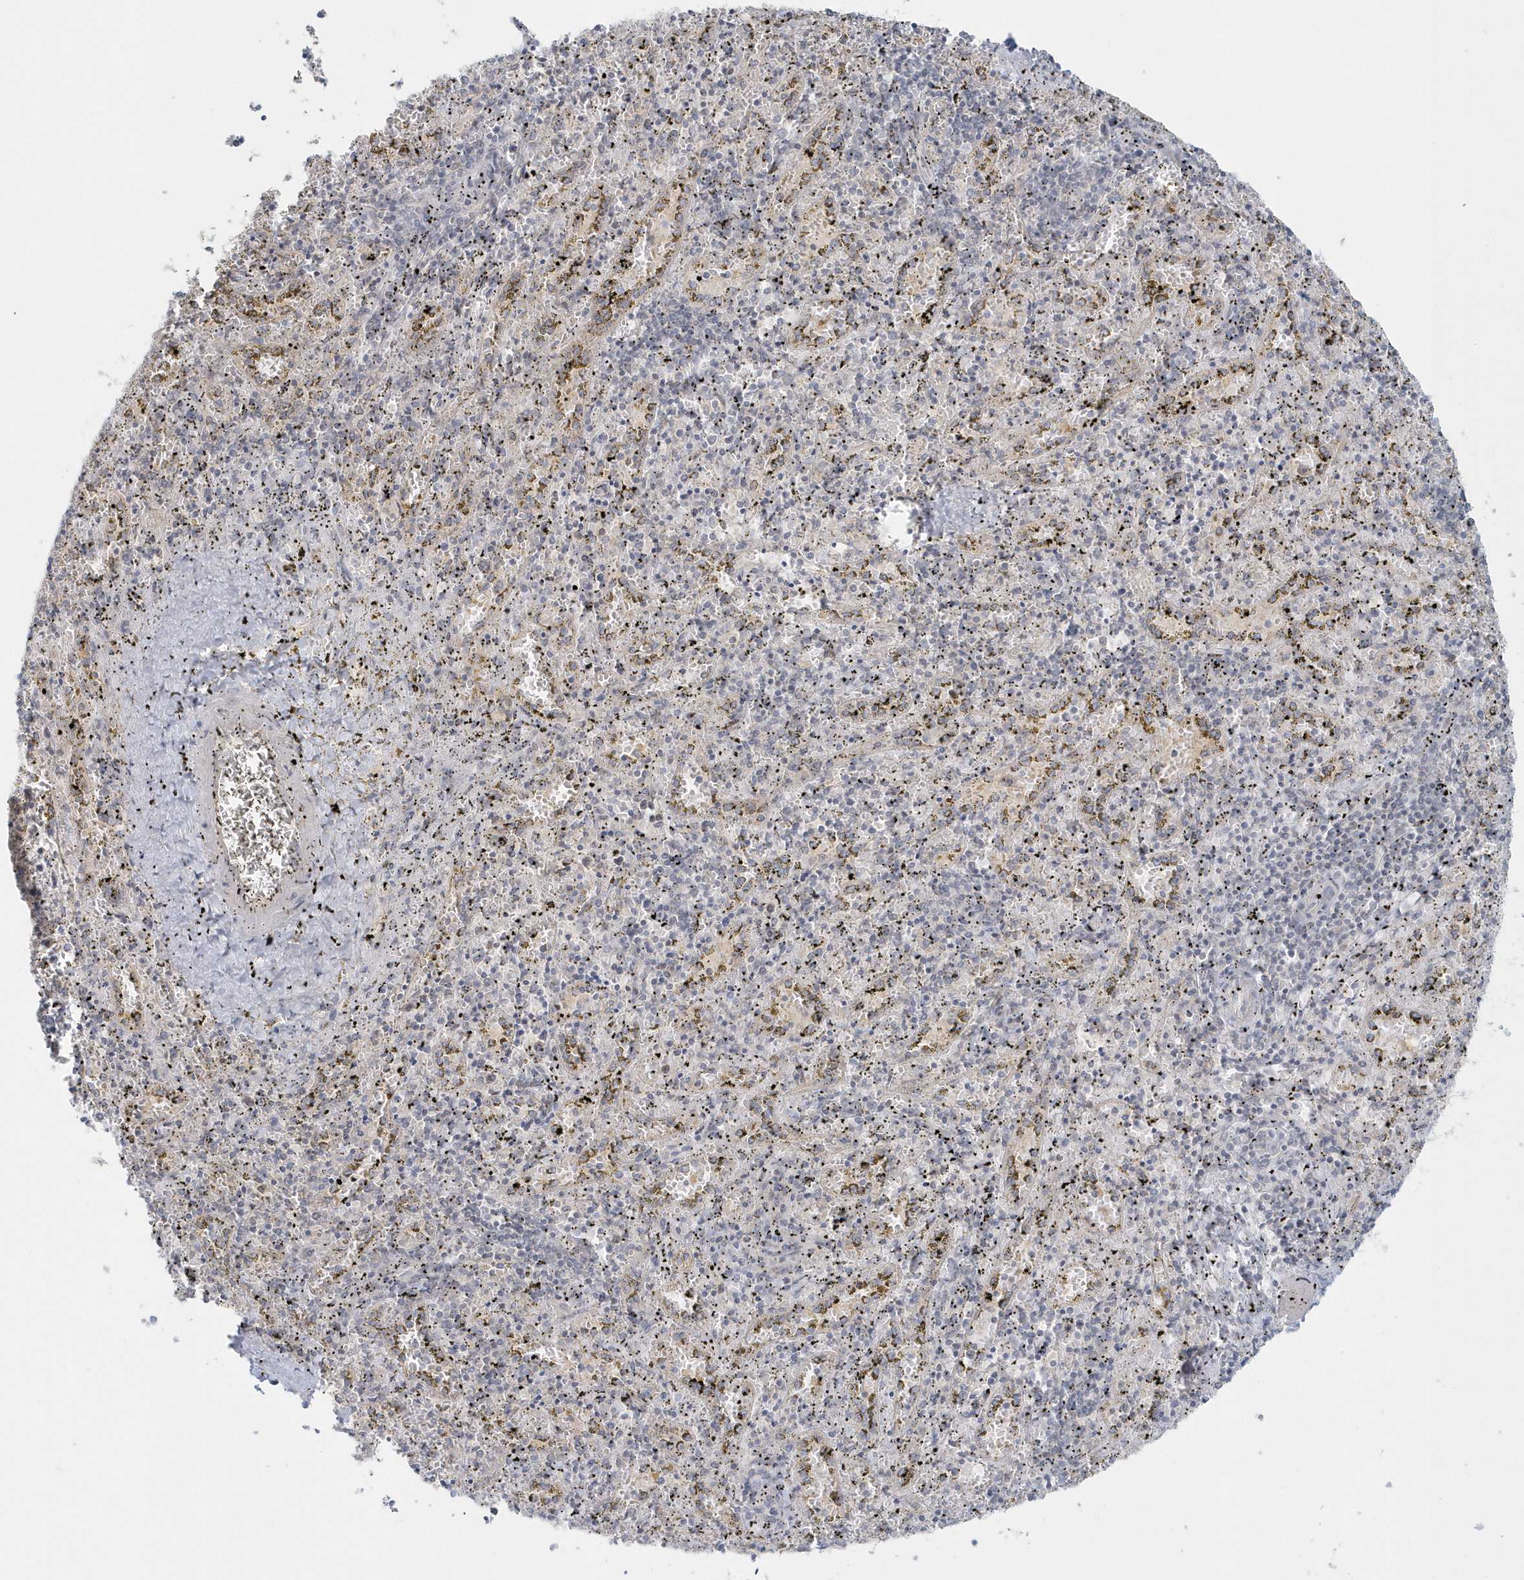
{"staining": {"intensity": "negative", "quantity": "none", "location": "none"}, "tissue": "spleen", "cell_type": "Cells in red pulp", "image_type": "normal", "snomed": [{"axis": "morphology", "description": "Normal tissue, NOS"}, {"axis": "topography", "description": "Spleen"}], "caption": "DAB (3,3'-diaminobenzidine) immunohistochemical staining of normal human spleen demonstrates no significant expression in cells in red pulp. (DAB immunohistochemistry (IHC) visualized using brightfield microscopy, high magnification).", "gene": "BLTP3A", "patient": {"sex": "male", "age": 11}}